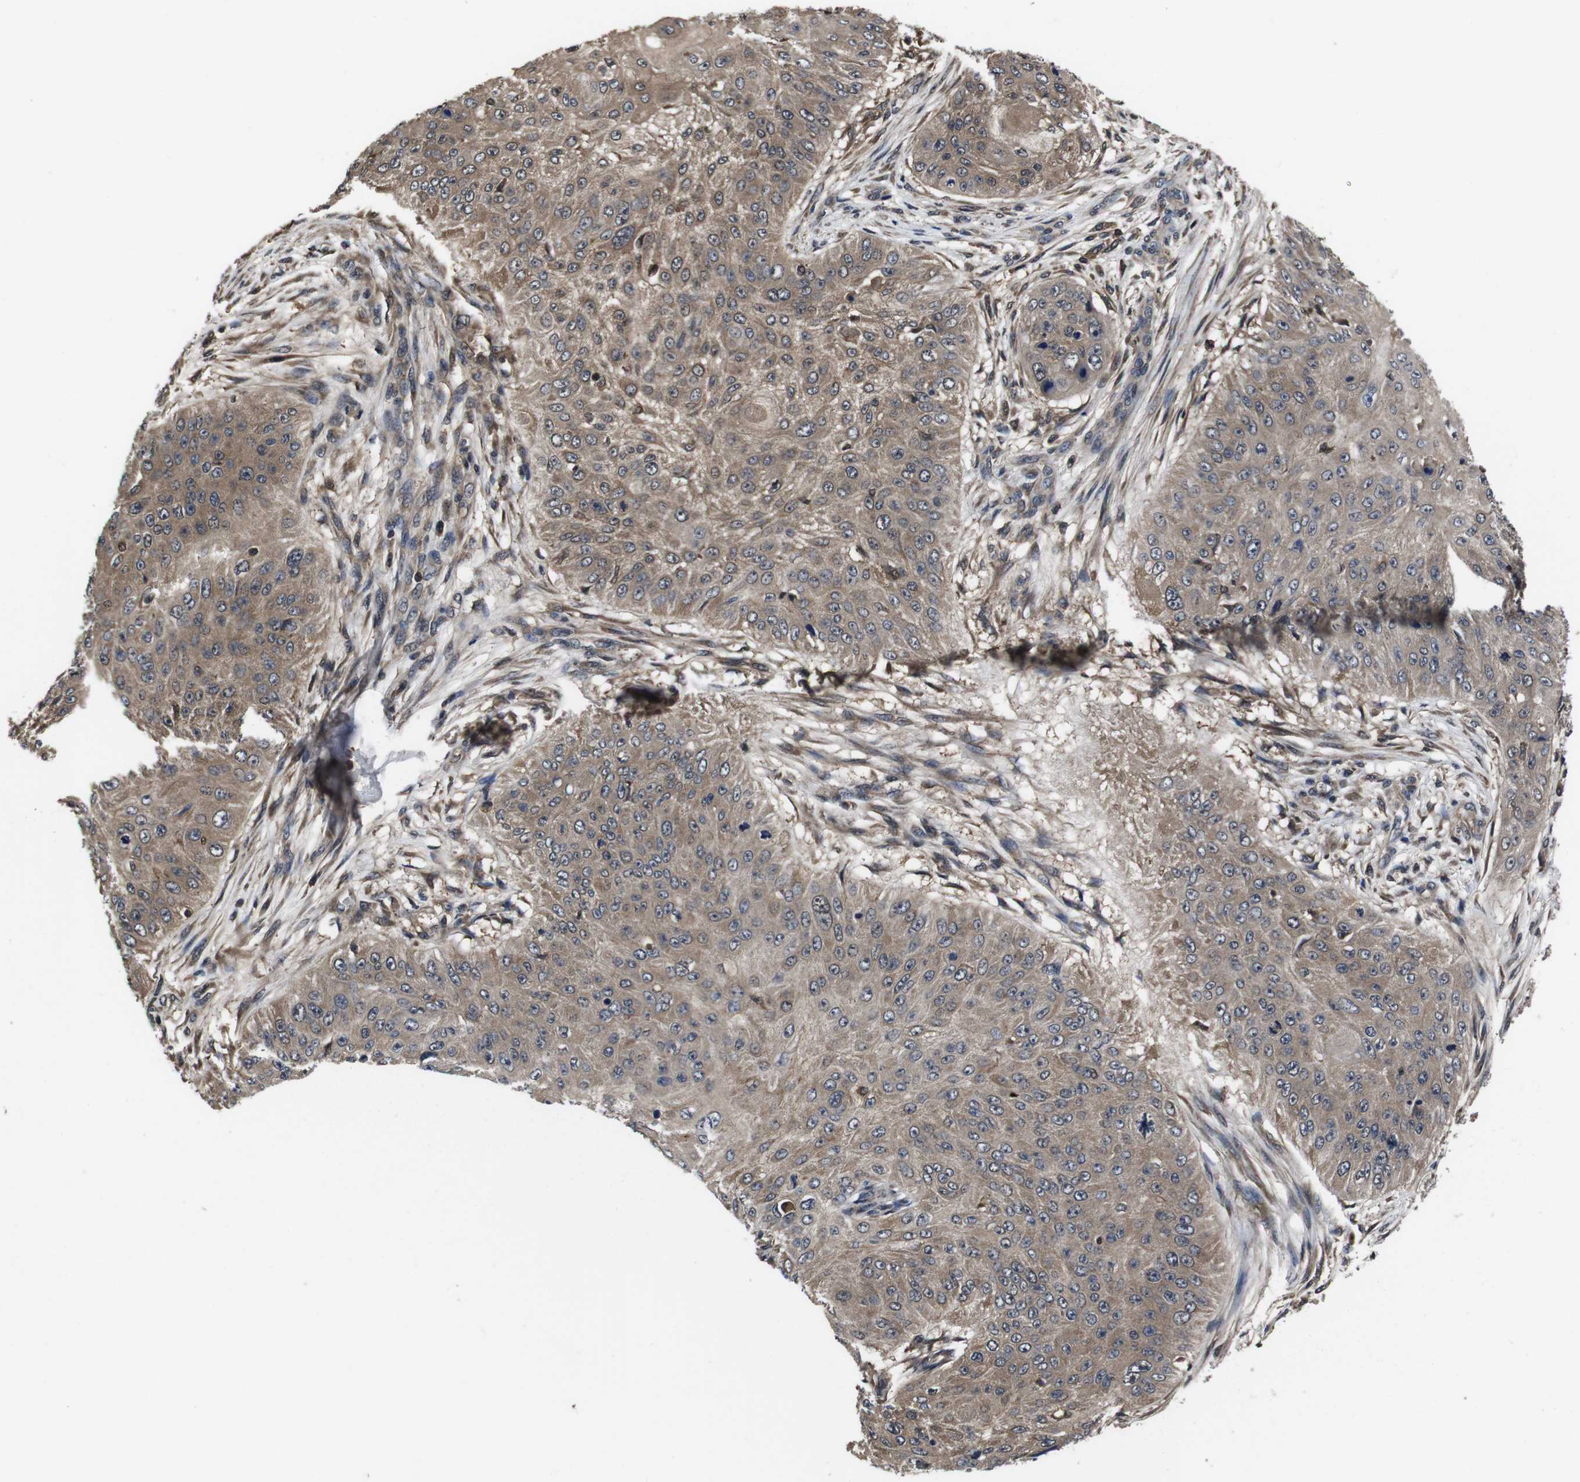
{"staining": {"intensity": "moderate", "quantity": ">75%", "location": "cytoplasmic/membranous"}, "tissue": "skin cancer", "cell_type": "Tumor cells", "image_type": "cancer", "snomed": [{"axis": "morphology", "description": "Squamous cell carcinoma, NOS"}, {"axis": "topography", "description": "Skin"}], "caption": "Protein staining of skin cancer tissue demonstrates moderate cytoplasmic/membranous positivity in approximately >75% of tumor cells.", "gene": "CXCL11", "patient": {"sex": "female", "age": 80}}